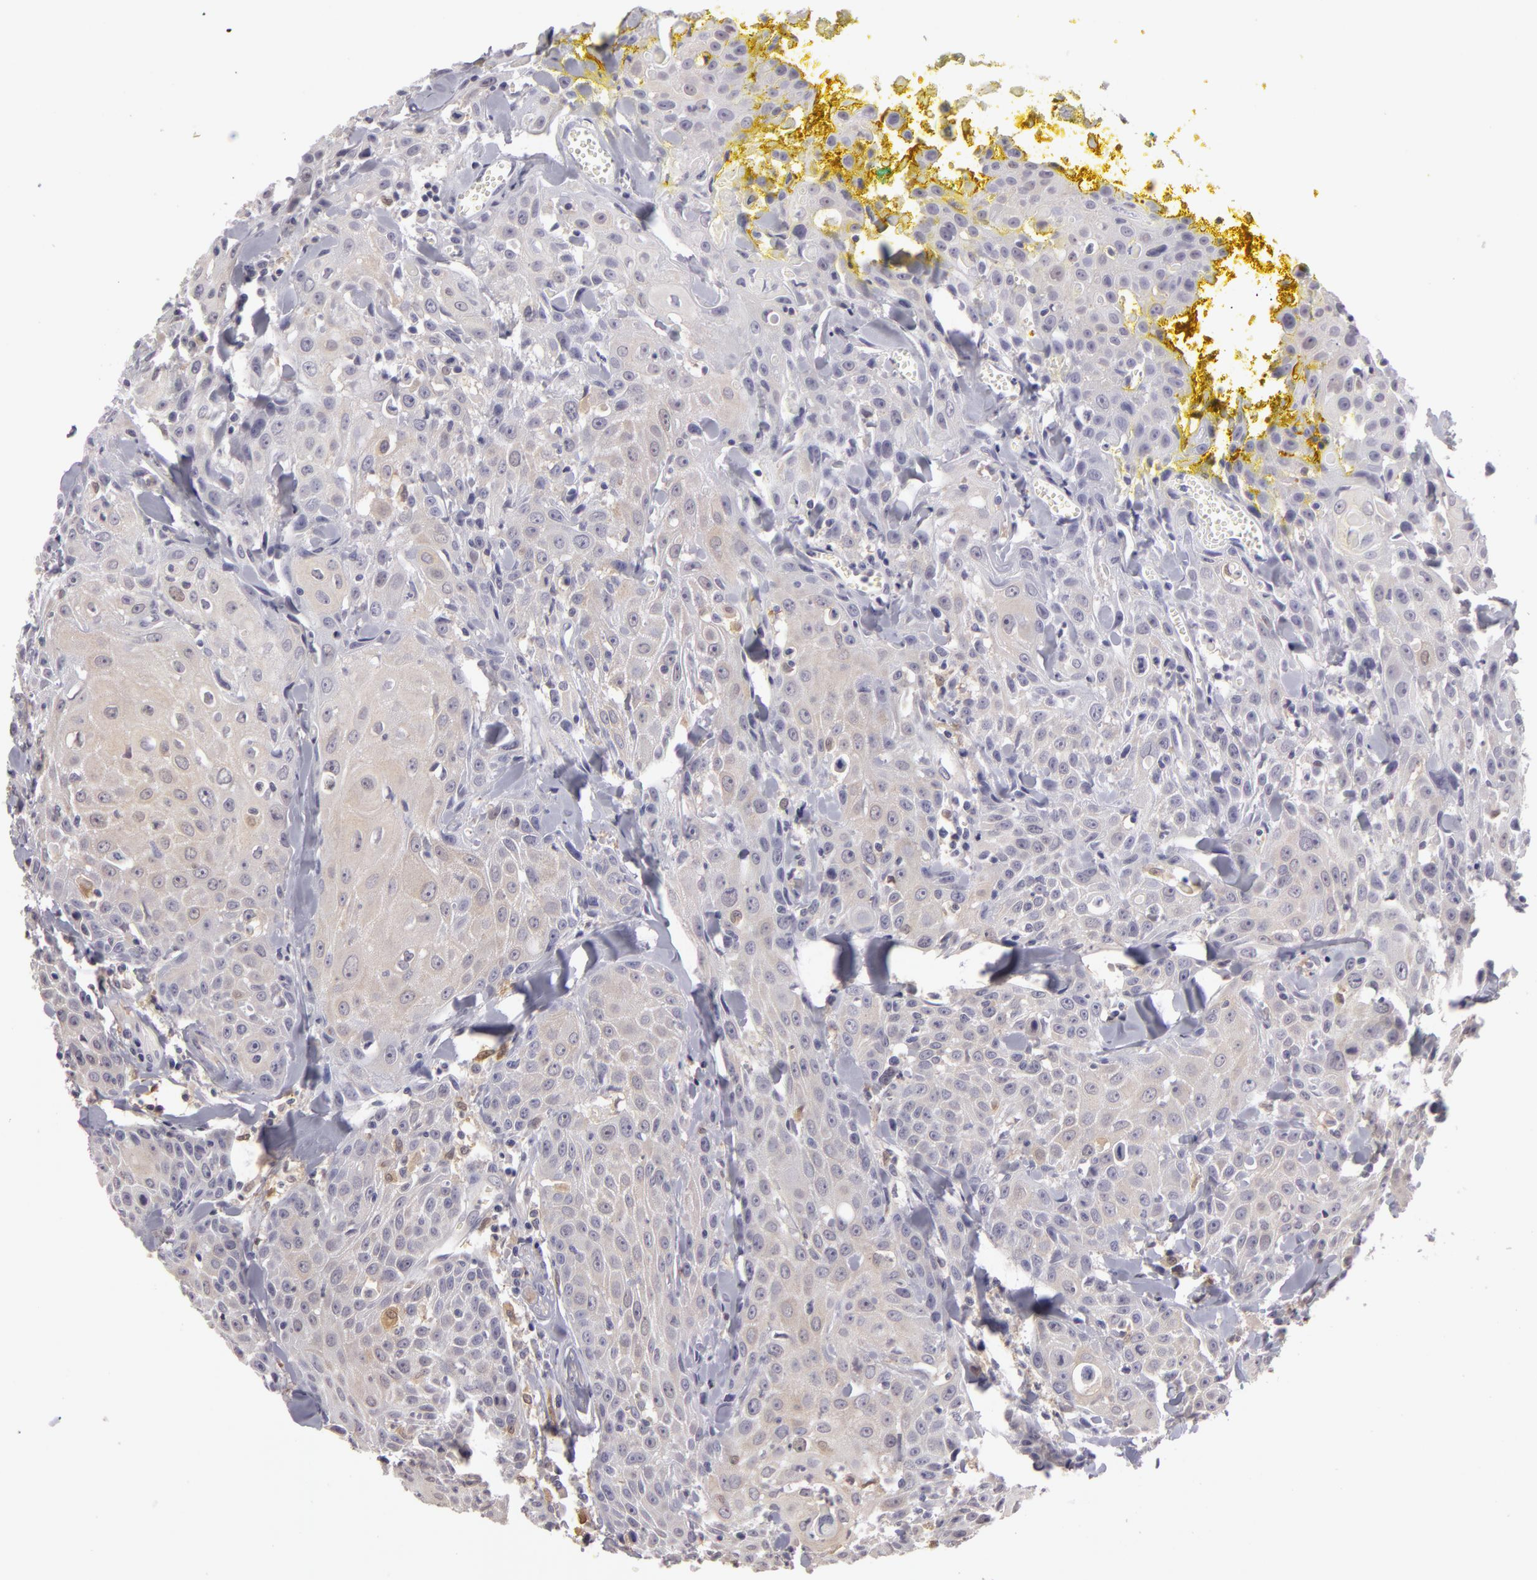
{"staining": {"intensity": "negative", "quantity": "none", "location": "none"}, "tissue": "head and neck cancer", "cell_type": "Tumor cells", "image_type": "cancer", "snomed": [{"axis": "morphology", "description": "Squamous cell carcinoma, NOS"}, {"axis": "topography", "description": "Oral tissue"}, {"axis": "topography", "description": "Head-Neck"}], "caption": "The micrograph shows no staining of tumor cells in head and neck cancer (squamous cell carcinoma).", "gene": "GNPDA1", "patient": {"sex": "female", "age": 82}}